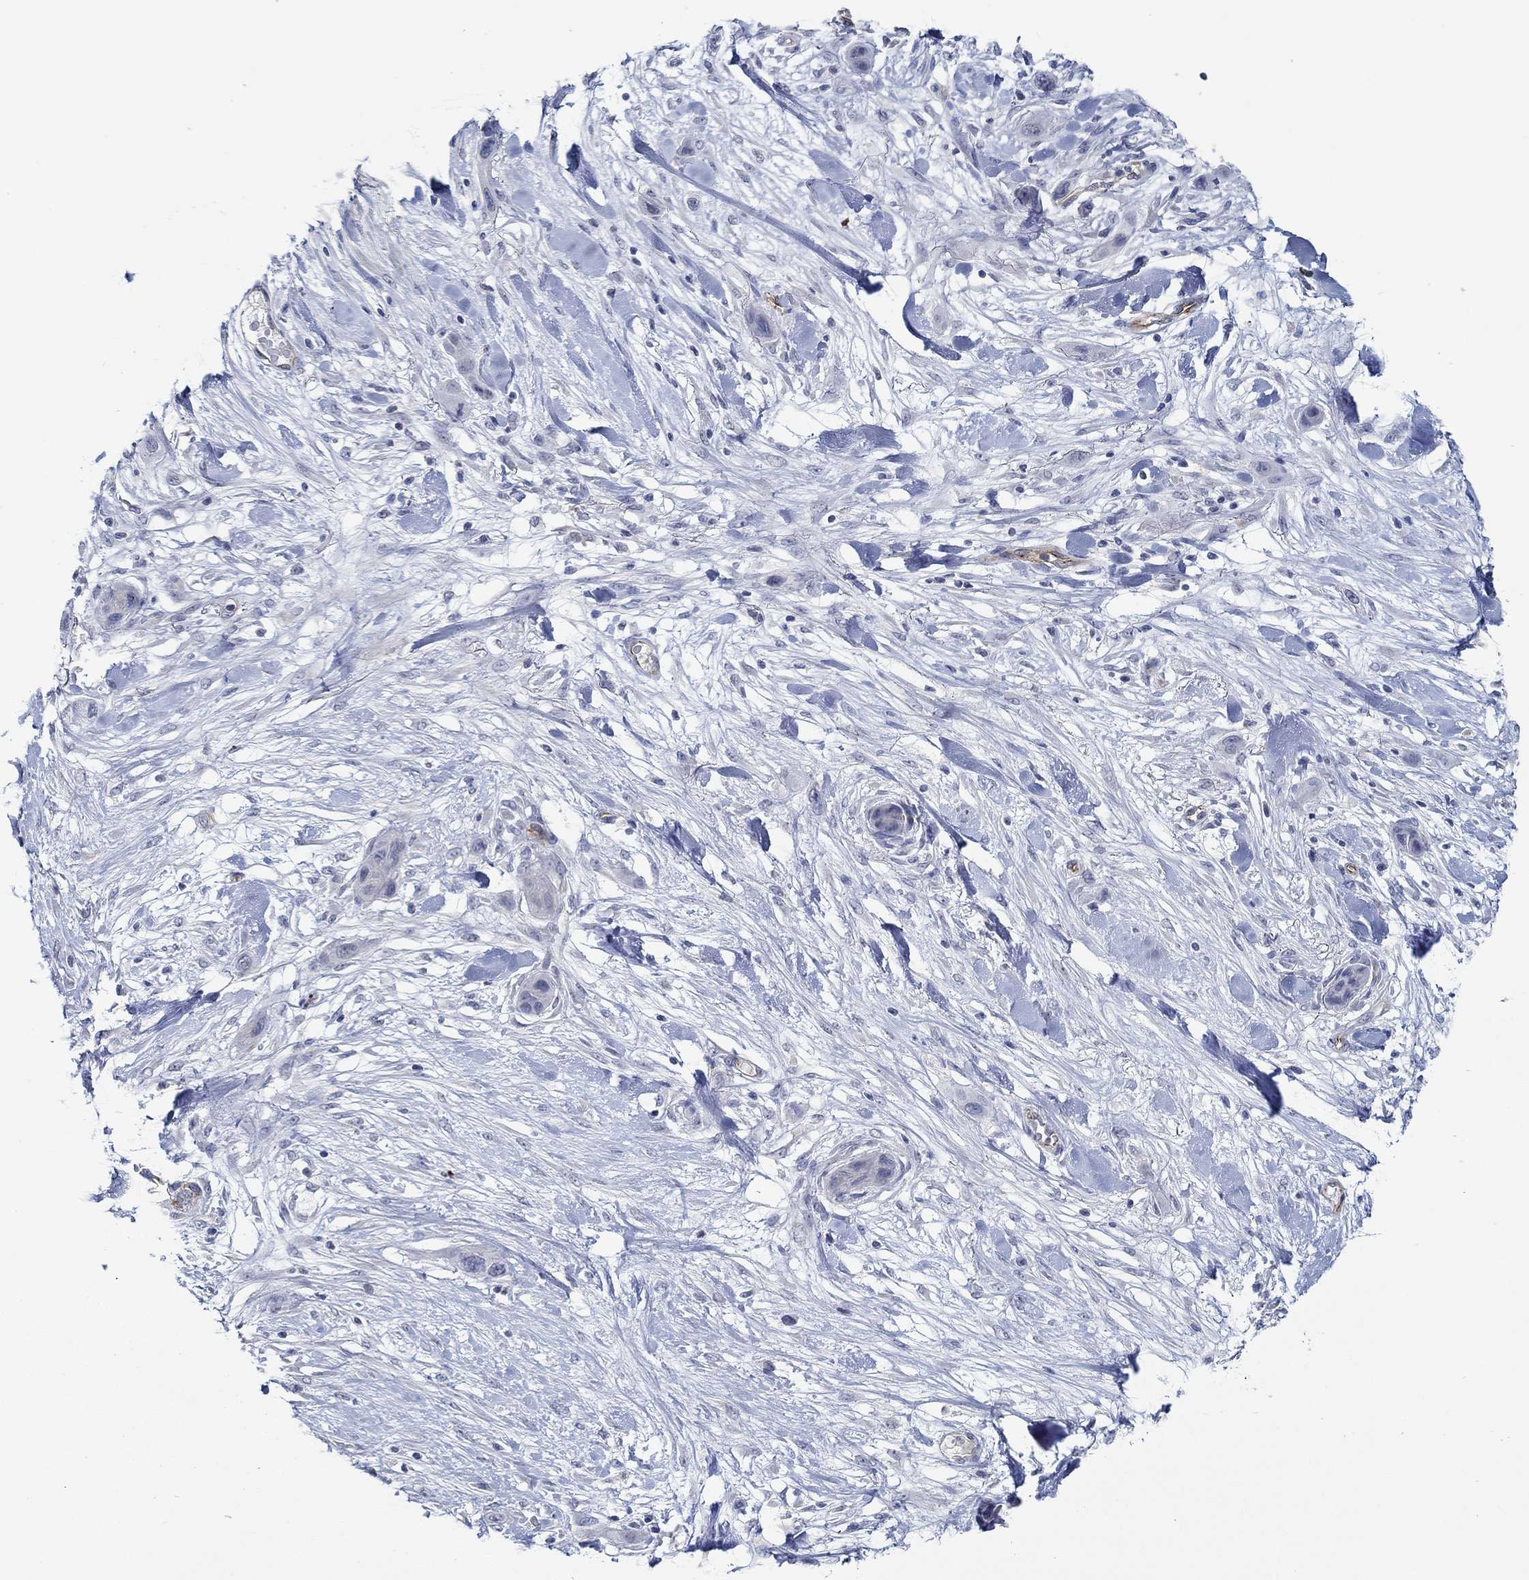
{"staining": {"intensity": "negative", "quantity": "none", "location": "none"}, "tissue": "skin cancer", "cell_type": "Tumor cells", "image_type": "cancer", "snomed": [{"axis": "morphology", "description": "Squamous cell carcinoma, NOS"}, {"axis": "topography", "description": "Skin"}], "caption": "This image is of squamous cell carcinoma (skin) stained with immunohistochemistry to label a protein in brown with the nuclei are counter-stained blue. There is no positivity in tumor cells.", "gene": "GJA5", "patient": {"sex": "male", "age": 79}}